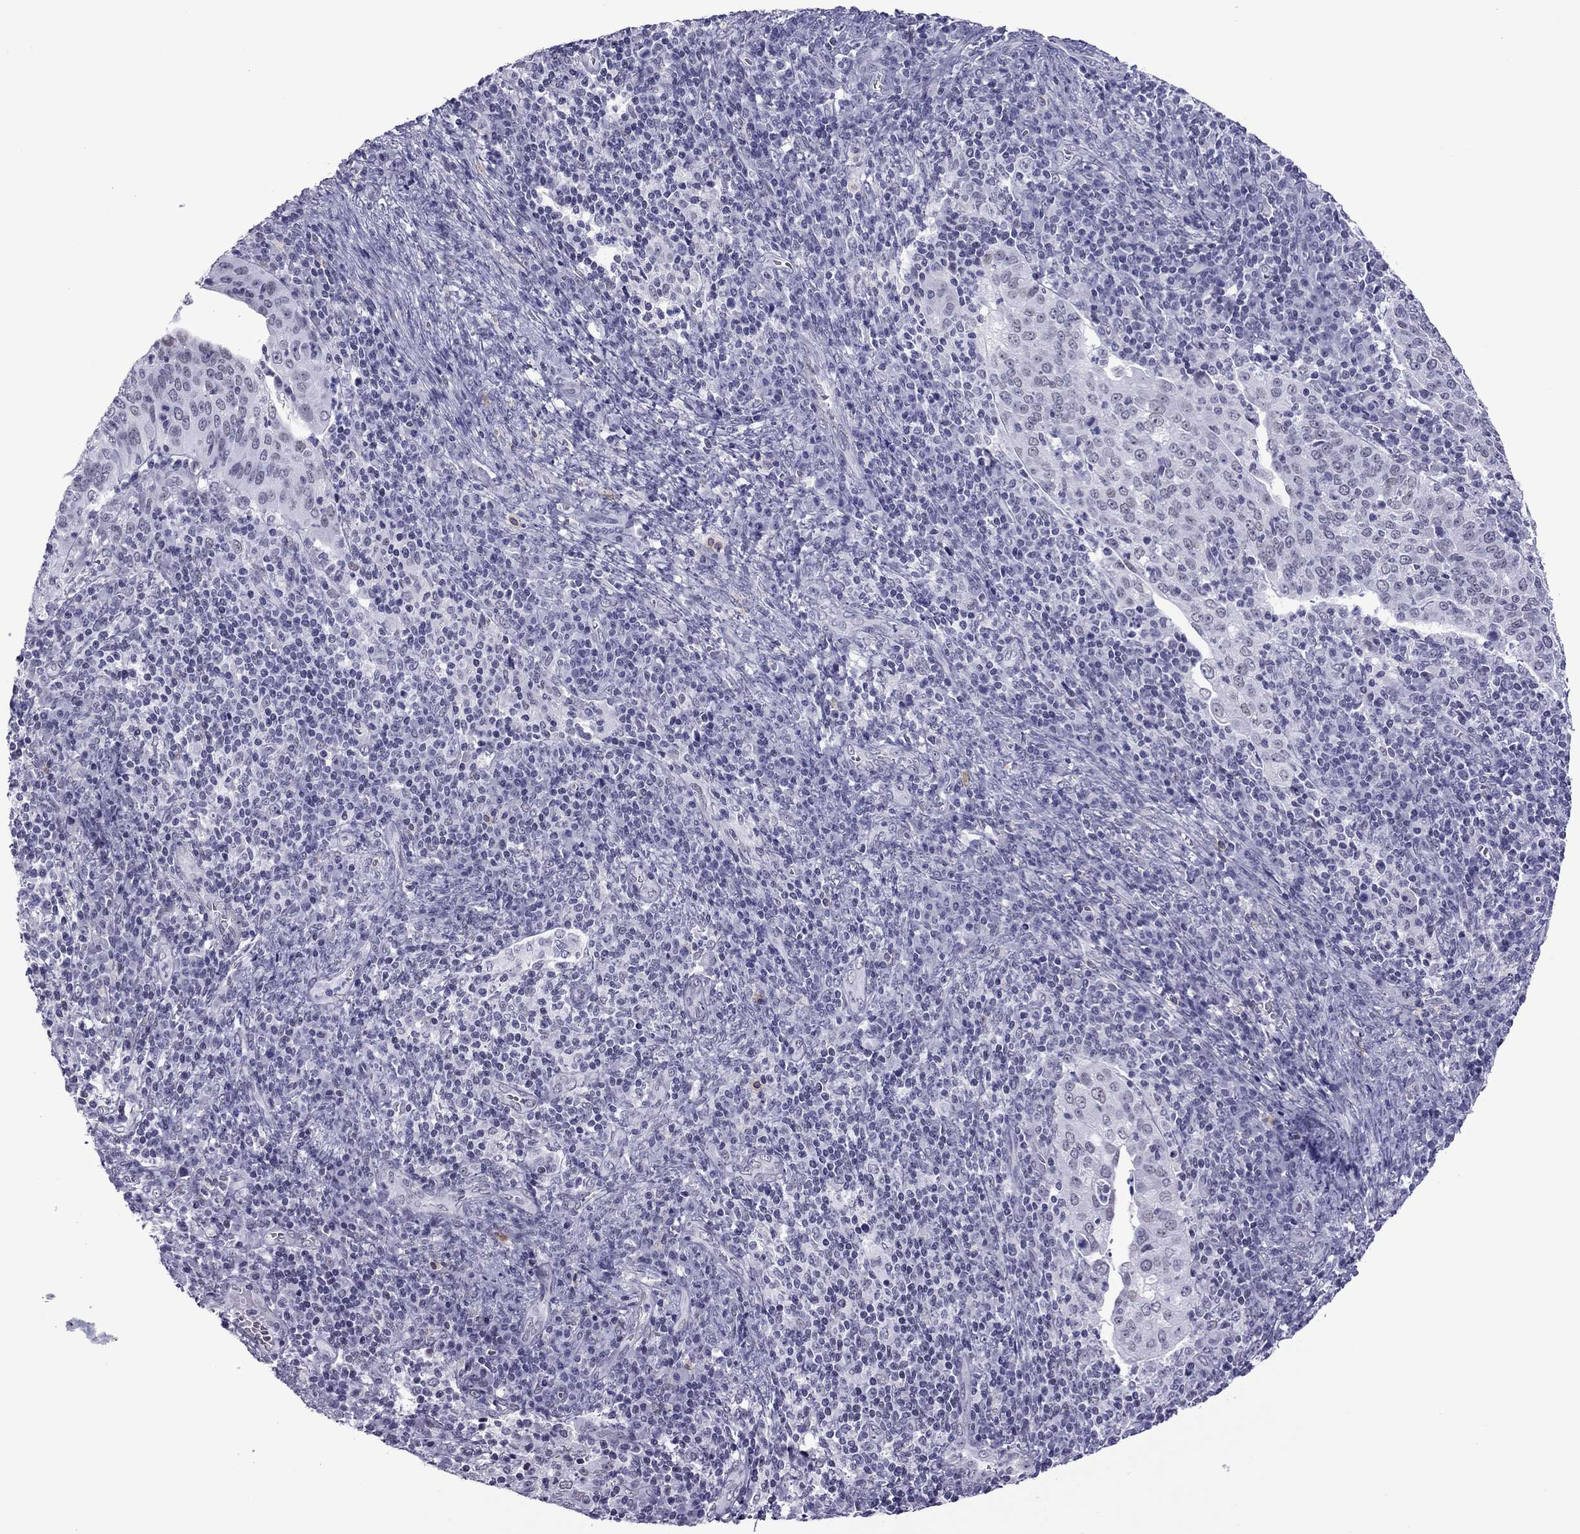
{"staining": {"intensity": "negative", "quantity": "none", "location": "none"}, "tissue": "cervical cancer", "cell_type": "Tumor cells", "image_type": "cancer", "snomed": [{"axis": "morphology", "description": "Squamous cell carcinoma, NOS"}, {"axis": "topography", "description": "Cervix"}], "caption": "An IHC micrograph of cervical cancer is shown. There is no staining in tumor cells of cervical cancer.", "gene": "ZNF646", "patient": {"sex": "female", "age": 39}}